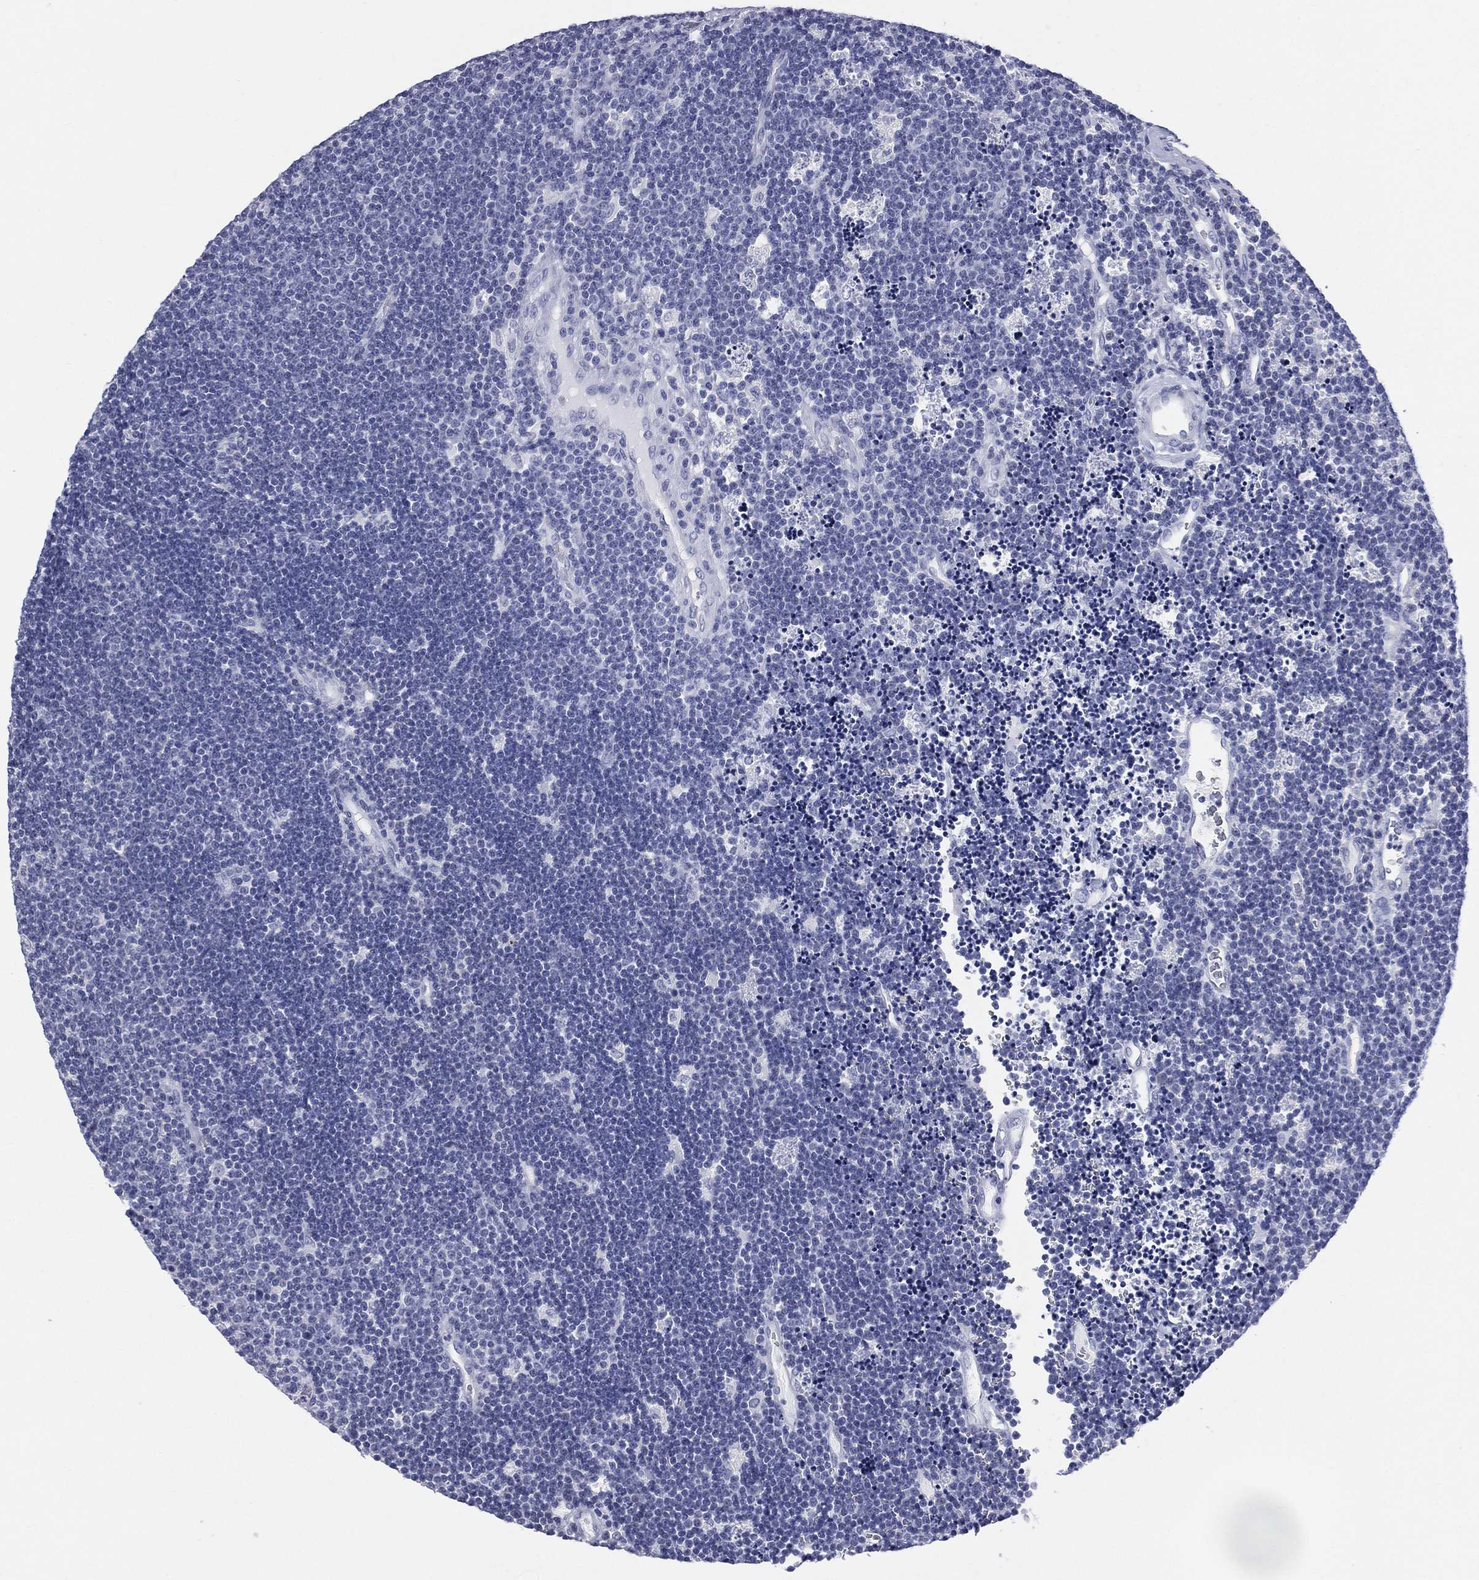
{"staining": {"intensity": "negative", "quantity": "none", "location": "none"}, "tissue": "lymphoma", "cell_type": "Tumor cells", "image_type": "cancer", "snomed": [{"axis": "morphology", "description": "Malignant lymphoma, non-Hodgkin's type, Low grade"}, {"axis": "topography", "description": "Brain"}], "caption": "Tumor cells are negative for protein expression in human lymphoma.", "gene": "MLN", "patient": {"sex": "female", "age": 66}}